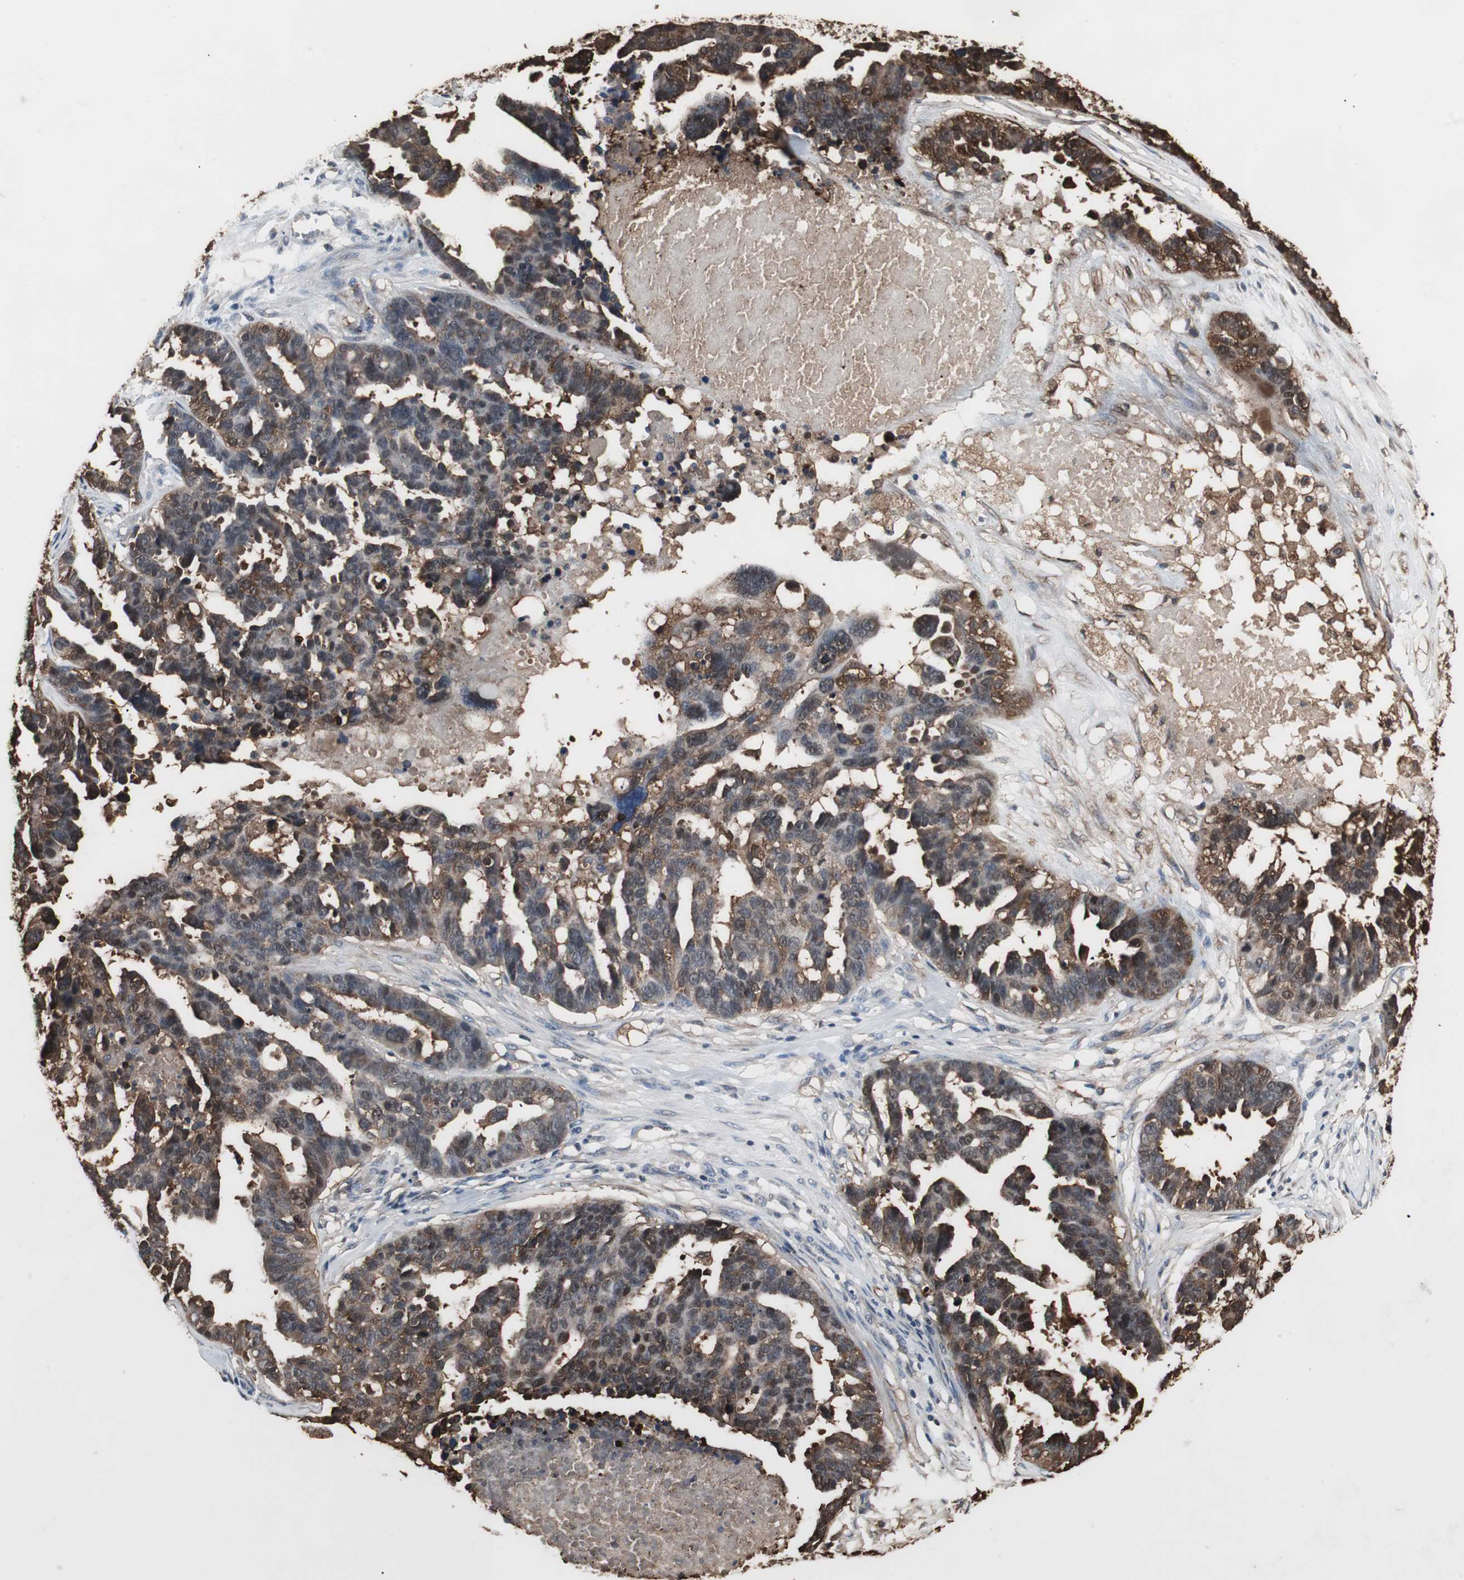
{"staining": {"intensity": "strong", "quantity": ">75%", "location": "cytoplasmic/membranous"}, "tissue": "ovarian cancer", "cell_type": "Tumor cells", "image_type": "cancer", "snomed": [{"axis": "morphology", "description": "Cystadenocarcinoma, serous, NOS"}, {"axis": "topography", "description": "Ovary"}], "caption": "Tumor cells show high levels of strong cytoplasmic/membranous positivity in approximately >75% of cells in human ovarian serous cystadenocarcinoma. (DAB (3,3'-diaminobenzidine) IHC with brightfield microscopy, high magnification).", "gene": "ZSCAN22", "patient": {"sex": "female", "age": 59}}